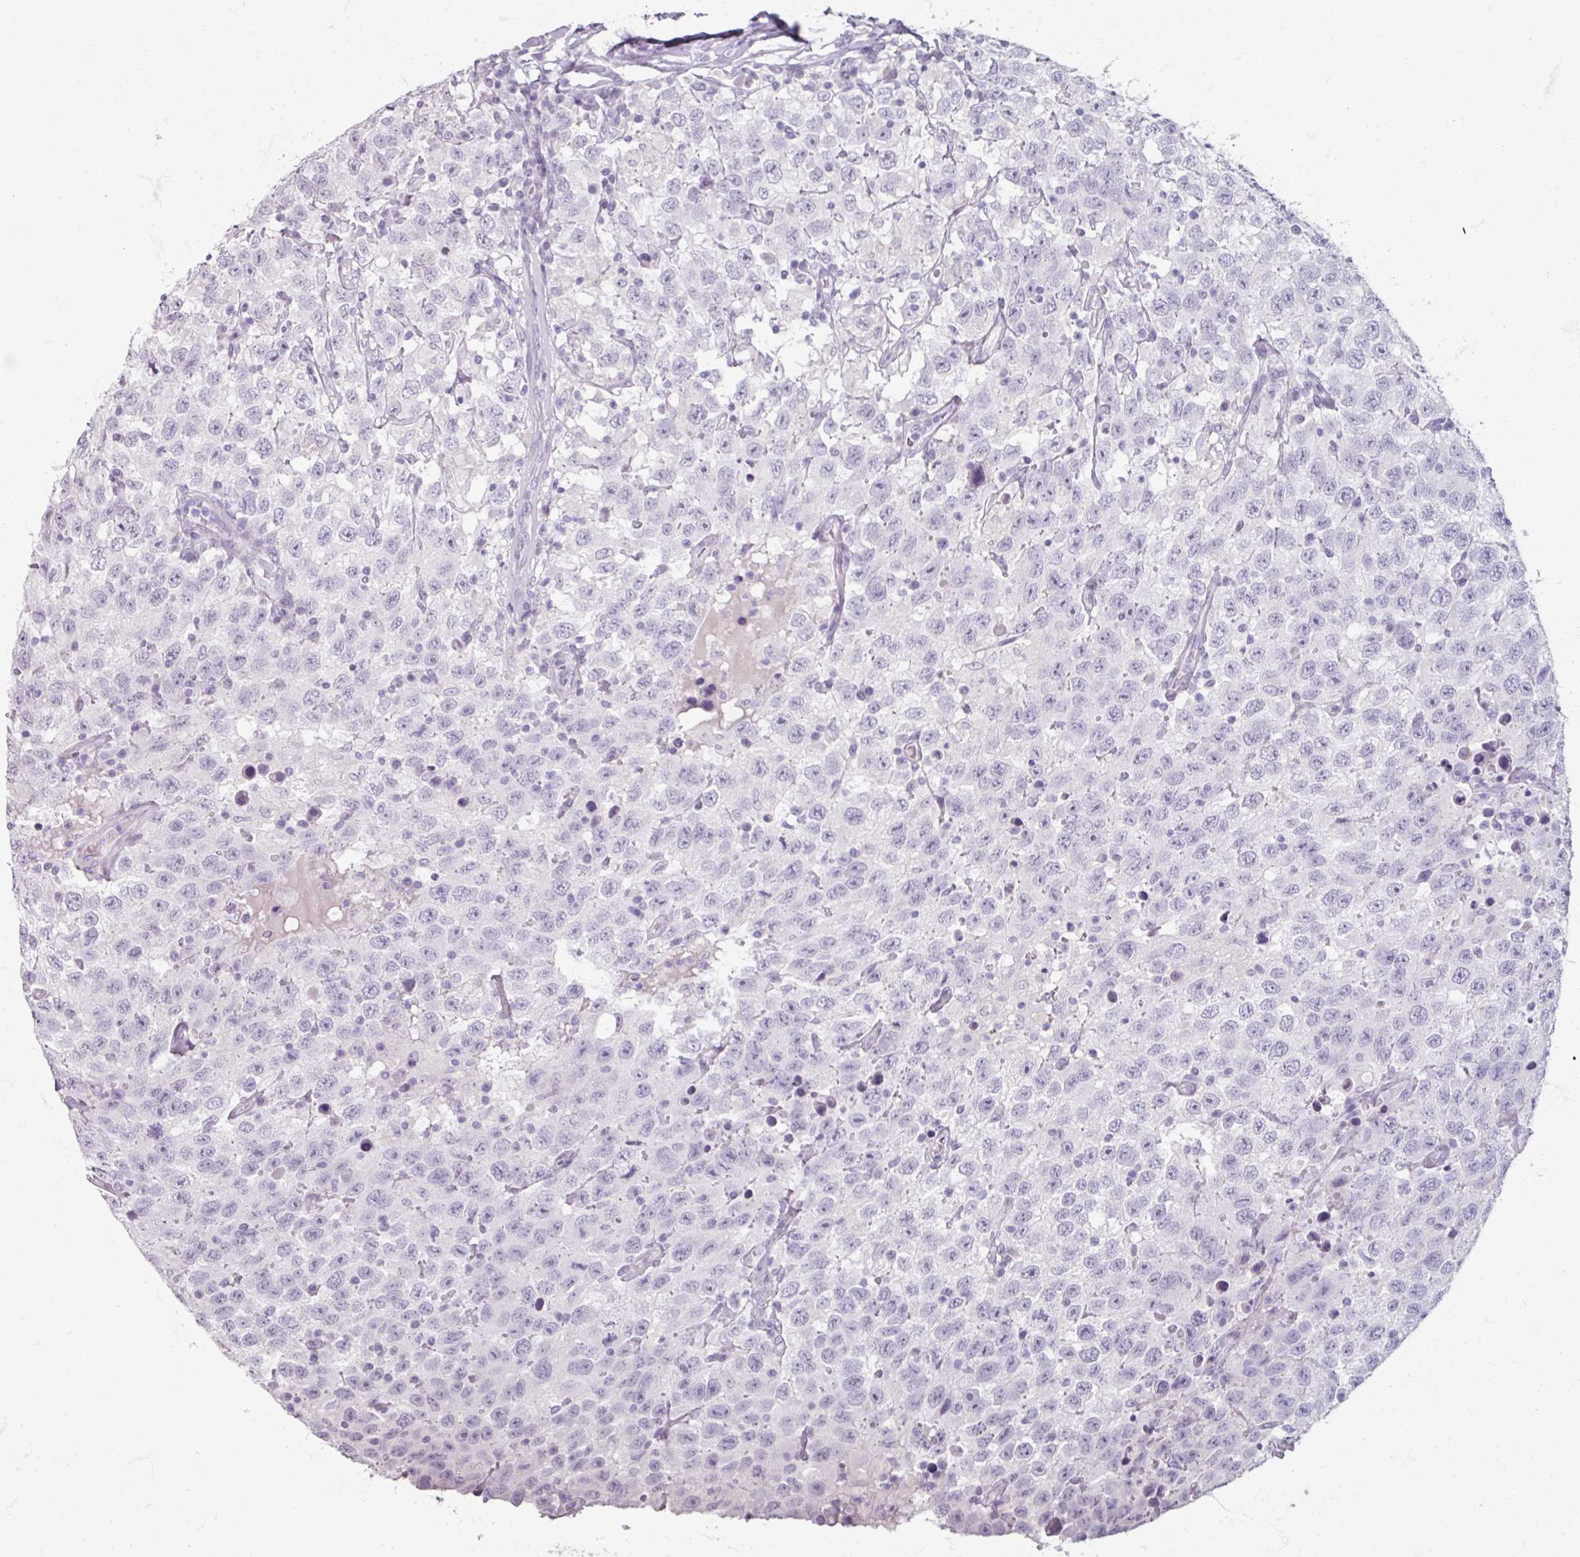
{"staining": {"intensity": "negative", "quantity": "none", "location": "none"}, "tissue": "testis cancer", "cell_type": "Tumor cells", "image_type": "cancer", "snomed": [{"axis": "morphology", "description": "Seminoma, NOS"}, {"axis": "topography", "description": "Testis"}], "caption": "This is an immunohistochemistry (IHC) micrograph of seminoma (testis). There is no positivity in tumor cells.", "gene": "TG", "patient": {"sex": "male", "age": 41}}